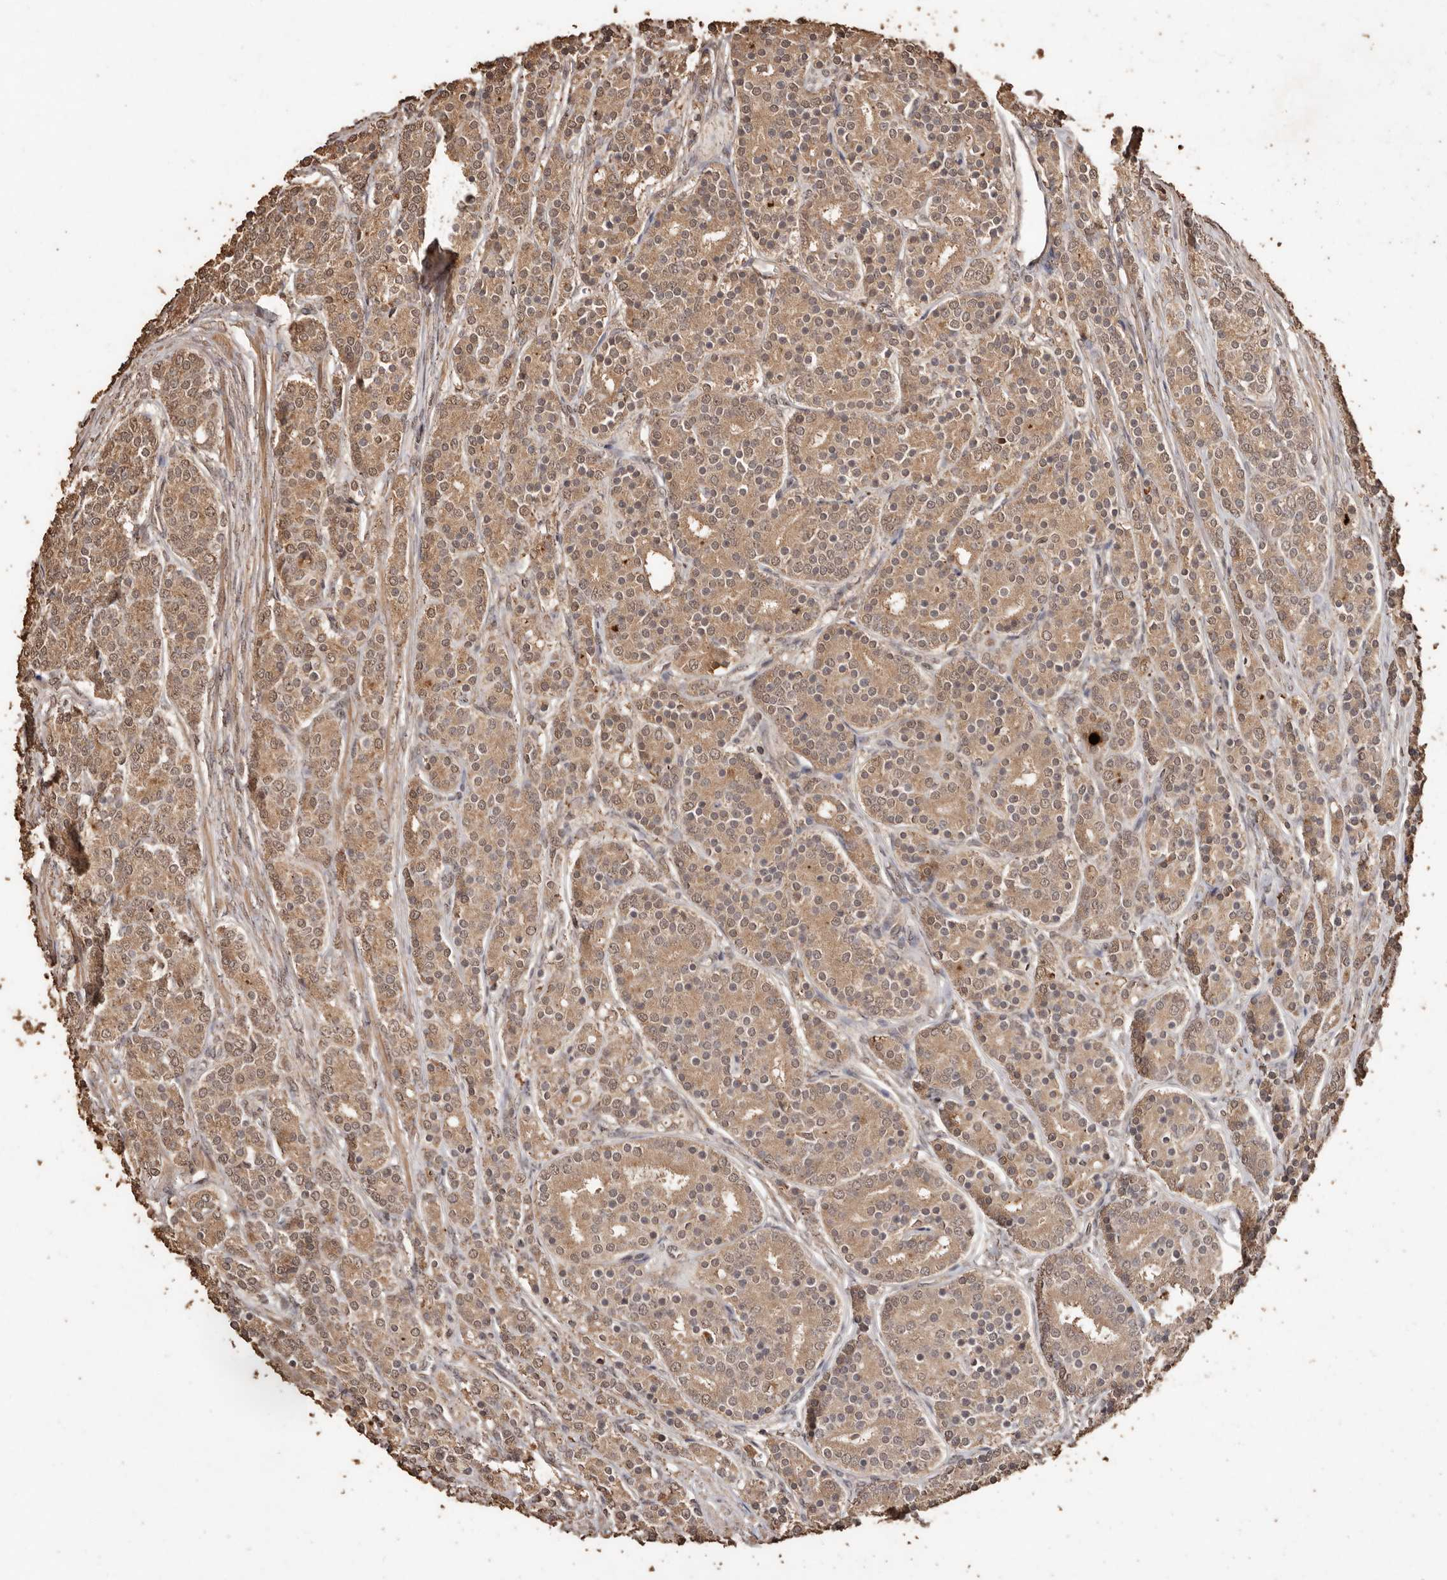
{"staining": {"intensity": "moderate", "quantity": ">75%", "location": "cytoplasmic/membranous,nuclear"}, "tissue": "prostate cancer", "cell_type": "Tumor cells", "image_type": "cancer", "snomed": [{"axis": "morphology", "description": "Adenocarcinoma, High grade"}, {"axis": "topography", "description": "Prostate"}], "caption": "IHC staining of prostate cancer (adenocarcinoma (high-grade)), which displays medium levels of moderate cytoplasmic/membranous and nuclear positivity in about >75% of tumor cells indicating moderate cytoplasmic/membranous and nuclear protein staining. The staining was performed using DAB (3,3'-diaminobenzidine) (brown) for protein detection and nuclei were counterstained in hematoxylin (blue).", "gene": "PKDCC", "patient": {"sex": "male", "age": 62}}